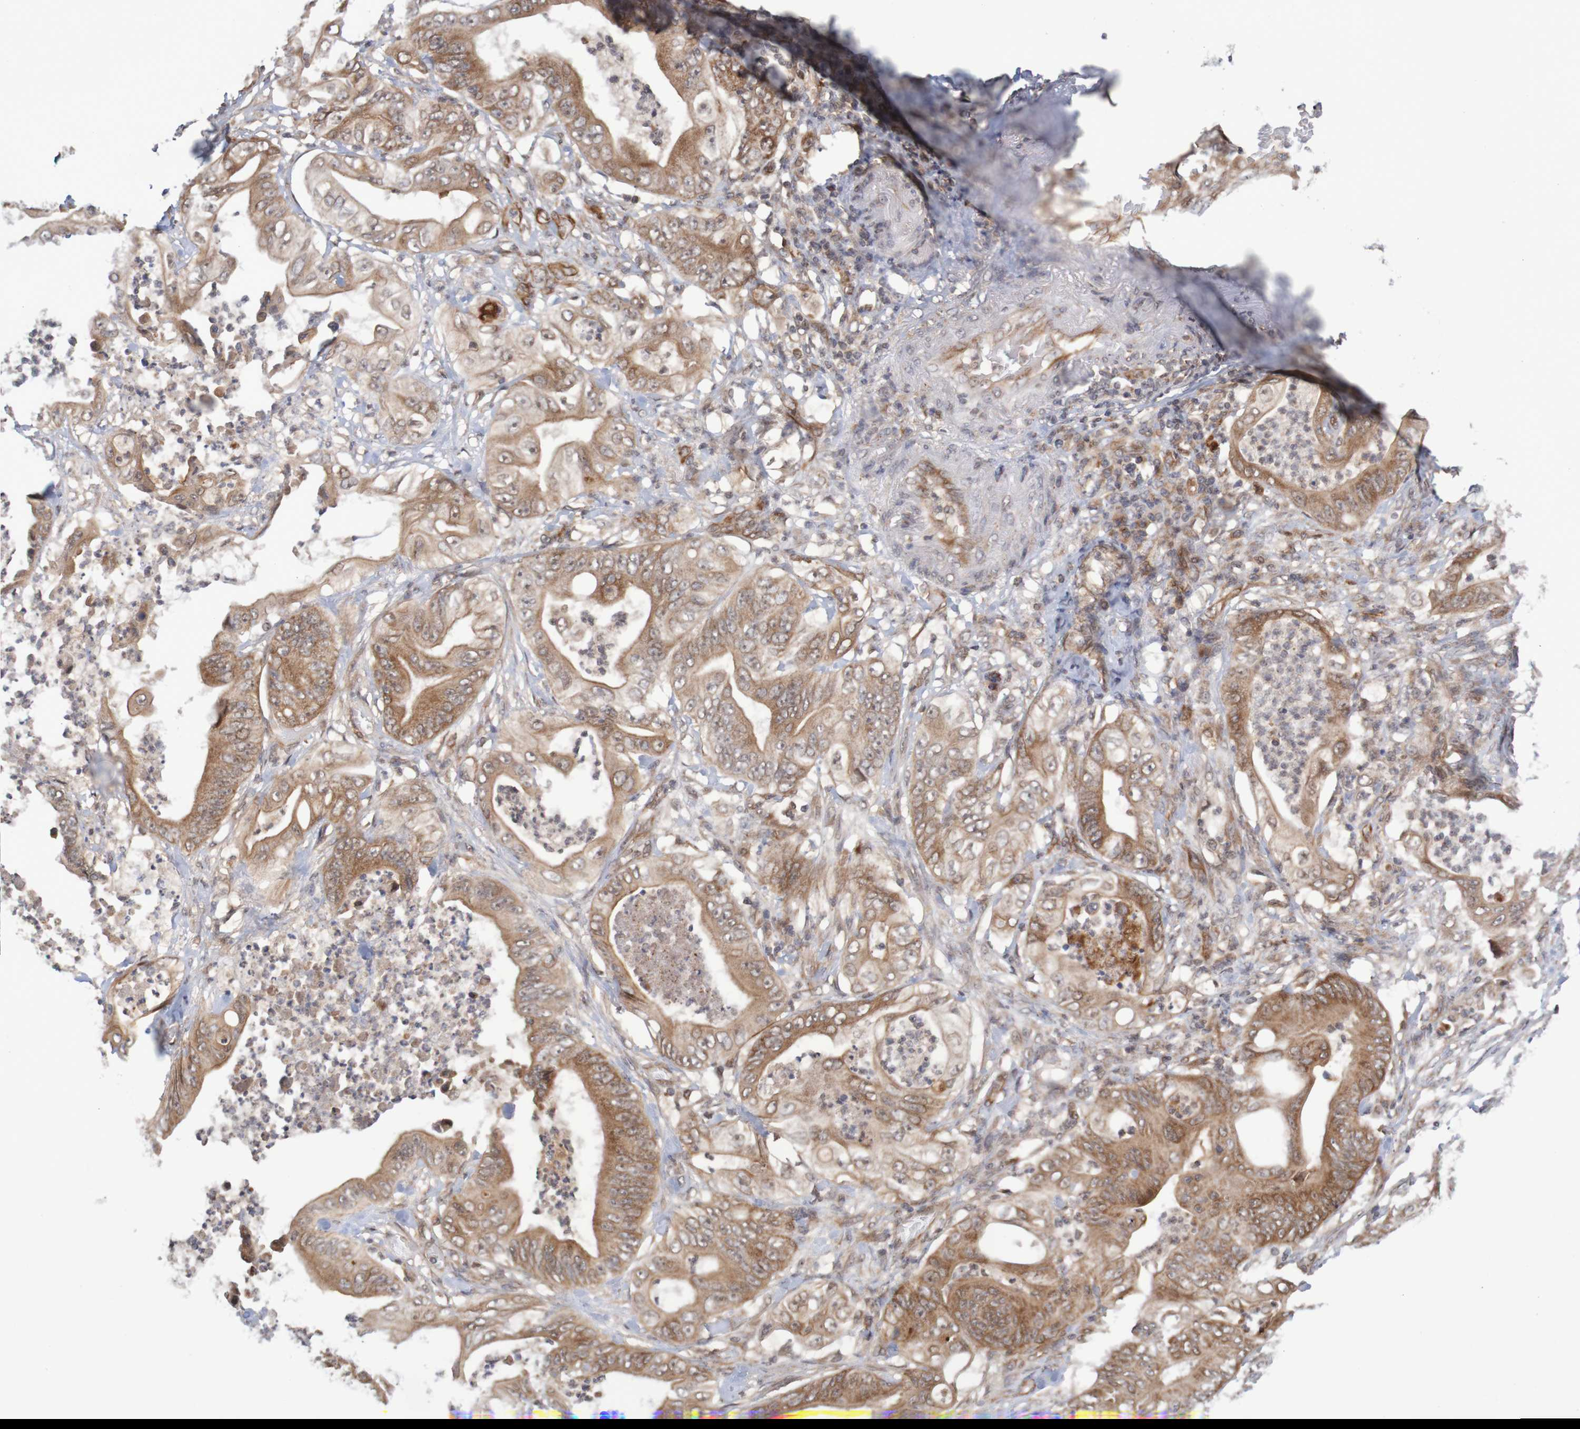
{"staining": {"intensity": "moderate", "quantity": ">75%", "location": "cytoplasmic/membranous"}, "tissue": "stomach cancer", "cell_type": "Tumor cells", "image_type": "cancer", "snomed": [{"axis": "morphology", "description": "Adenocarcinoma, NOS"}, {"axis": "topography", "description": "Stomach"}], "caption": "A photomicrograph of human stomach cancer (adenocarcinoma) stained for a protein demonstrates moderate cytoplasmic/membranous brown staining in tumor cells.", "gene": "MRPL52", "patient": {"sex": "female", "age": 73}}